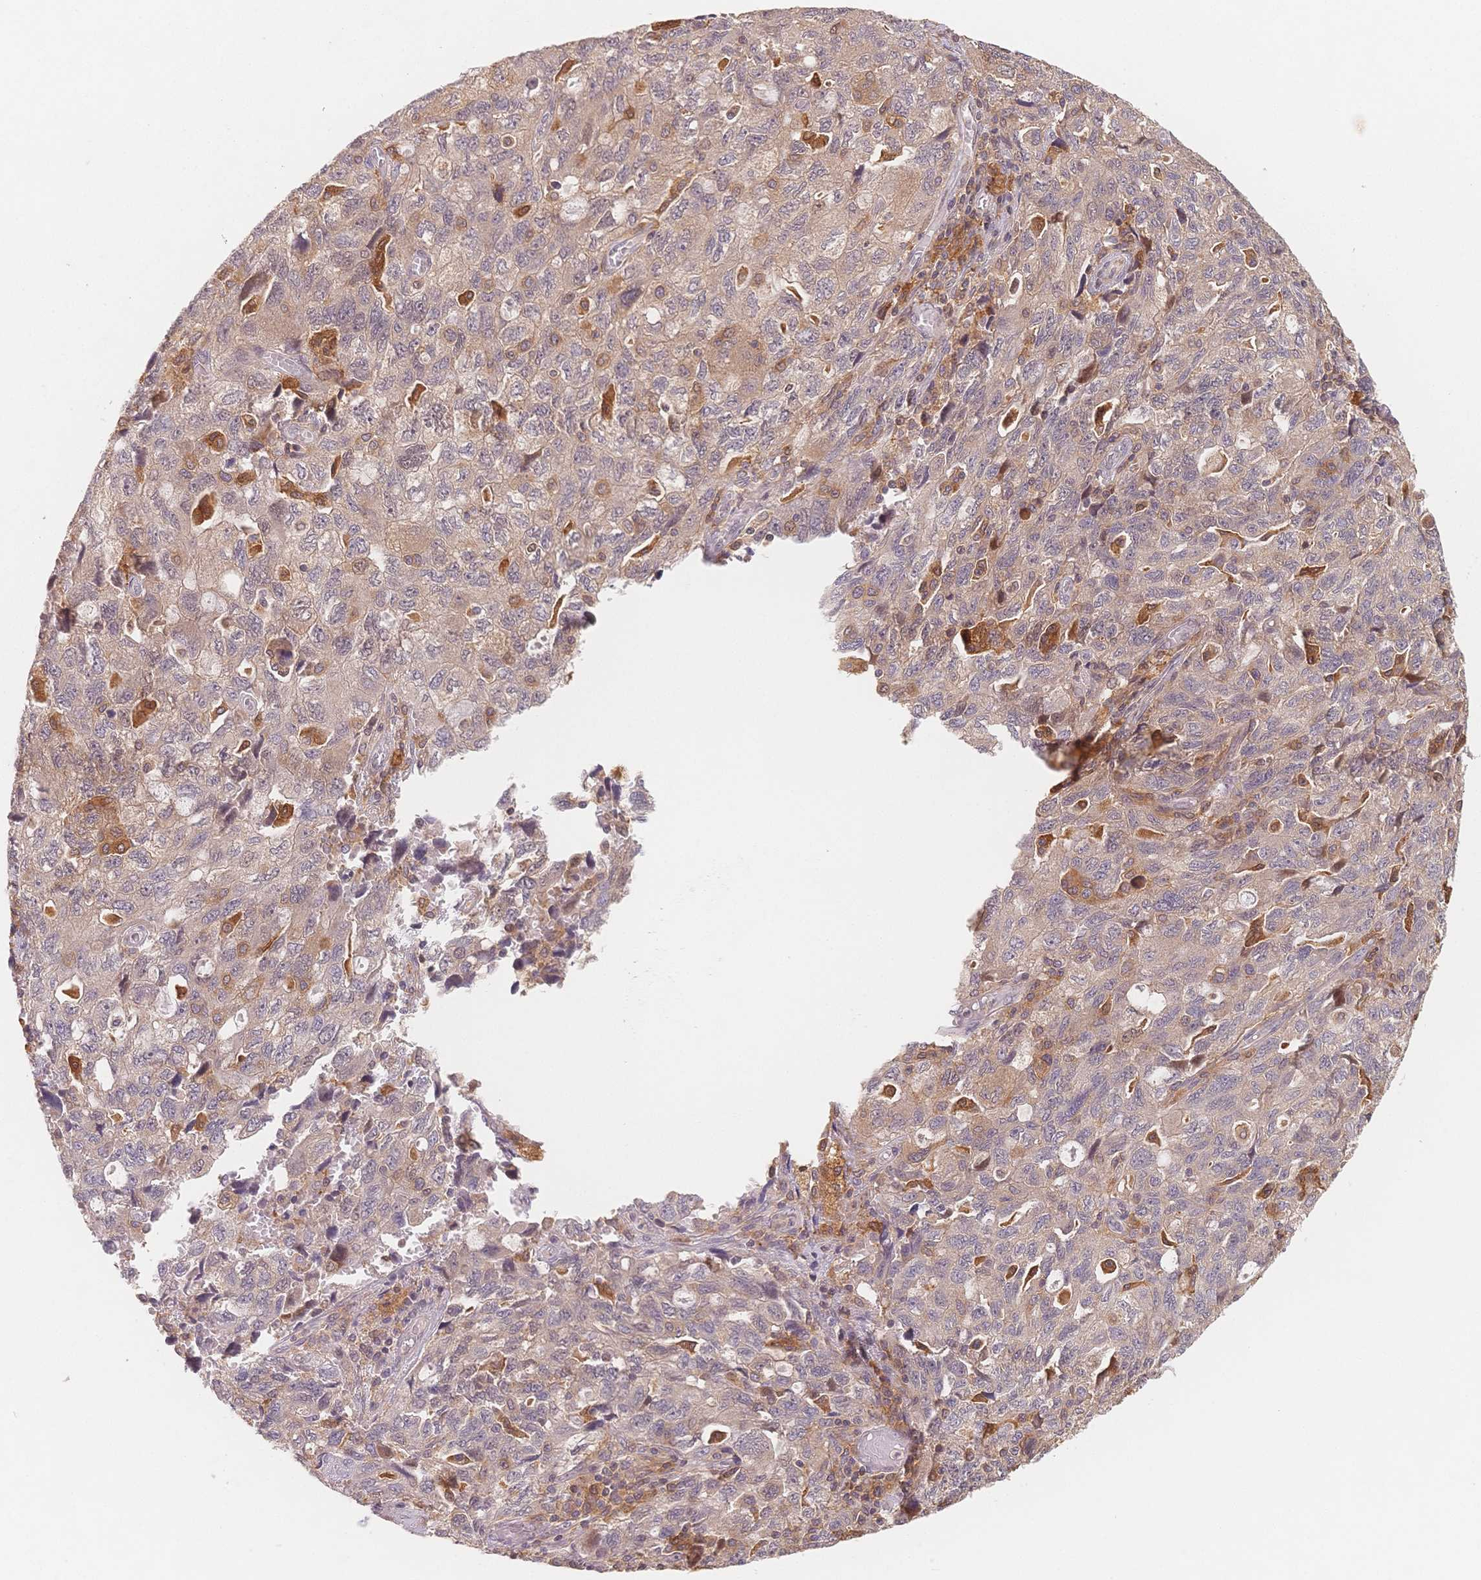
{"staining": {"intensity": "weak", "quantity": "<25%", "location": "cytoplasmic/membranous"}, "tissue": "ovarian cancer", "cell_type": "Tumor cells", "image_type": "cancer", "snomed": [{"axis": "morphology", "description": "Carcinoma, NOS"}, {"axis": "morphology", "description": "Cystadenocarcinoma, serous, NOS"}, {"axis": "topography", "description": "Ovary"}], "caption": "Histopathology image shows no significant protein positivity in tumor cells of serous cystadenocarcinoma (ovarian). (Immunohistochemistry (ihc), brightfield microscopy, high magnification).", "gene": "C12orf75", "patient": {"sex": "female", "age": 69}}